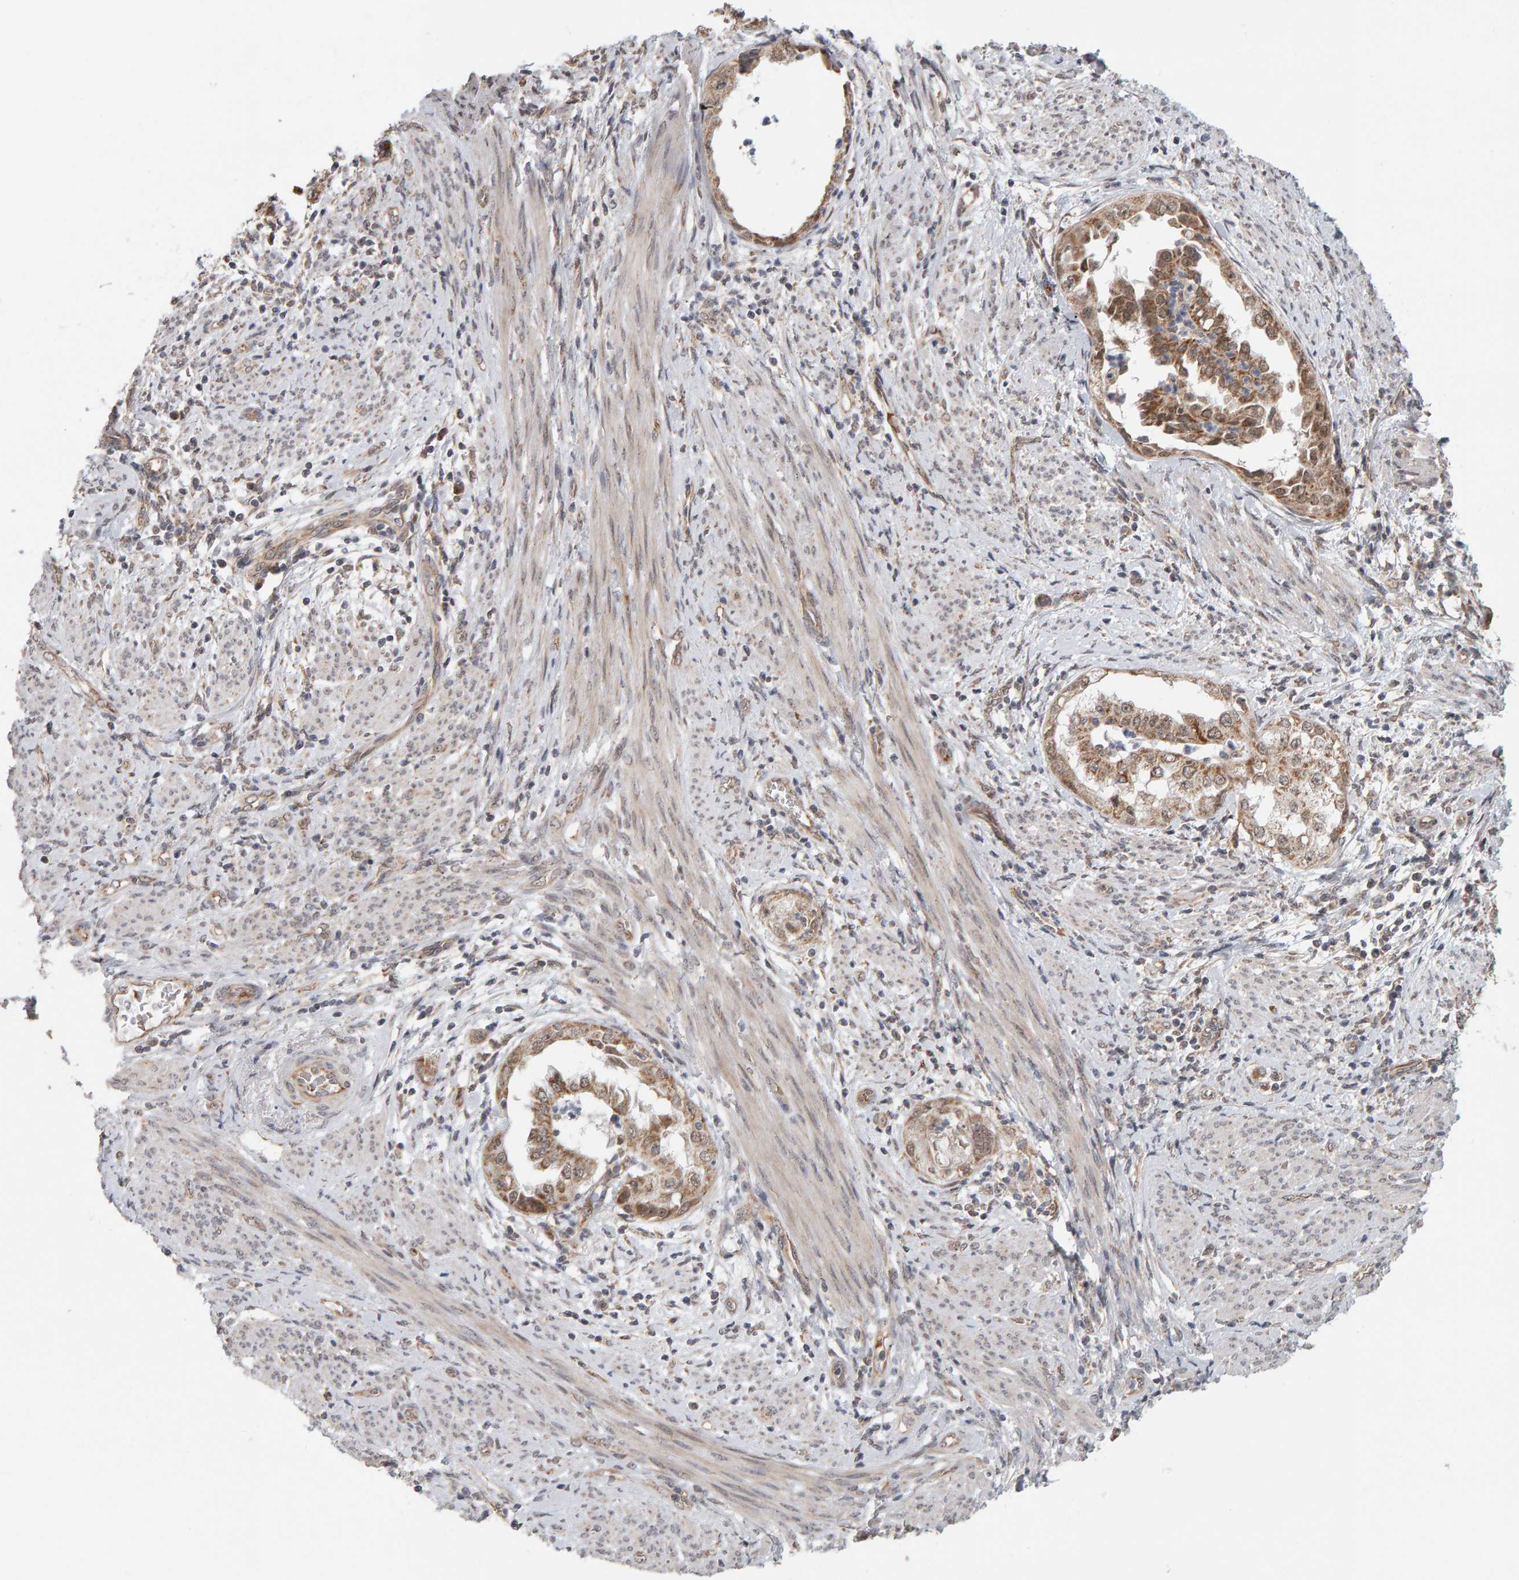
{"staining": {"intensity": "moderate", "quantity": ">75%", "location": "cytoplasmic/membranous"}, "tissue": "endometrial cancer", "cell_type": "Tumor cells", "image_type": "cancer", "snomed": [{"axis": "morphology", "description": "Adenocarcinoma, NOS"}, {"axis": "topography", "description": "Endometrium"}], "caption": "Human endometrial adenocarcinoma stained for a protein (brown) demonstrates moderate cytoplasmic/membranous positive expression in approximately >75% of tumor cells.", "gene": "DAP3", "patient": {"sex": "female", "age": 85}}